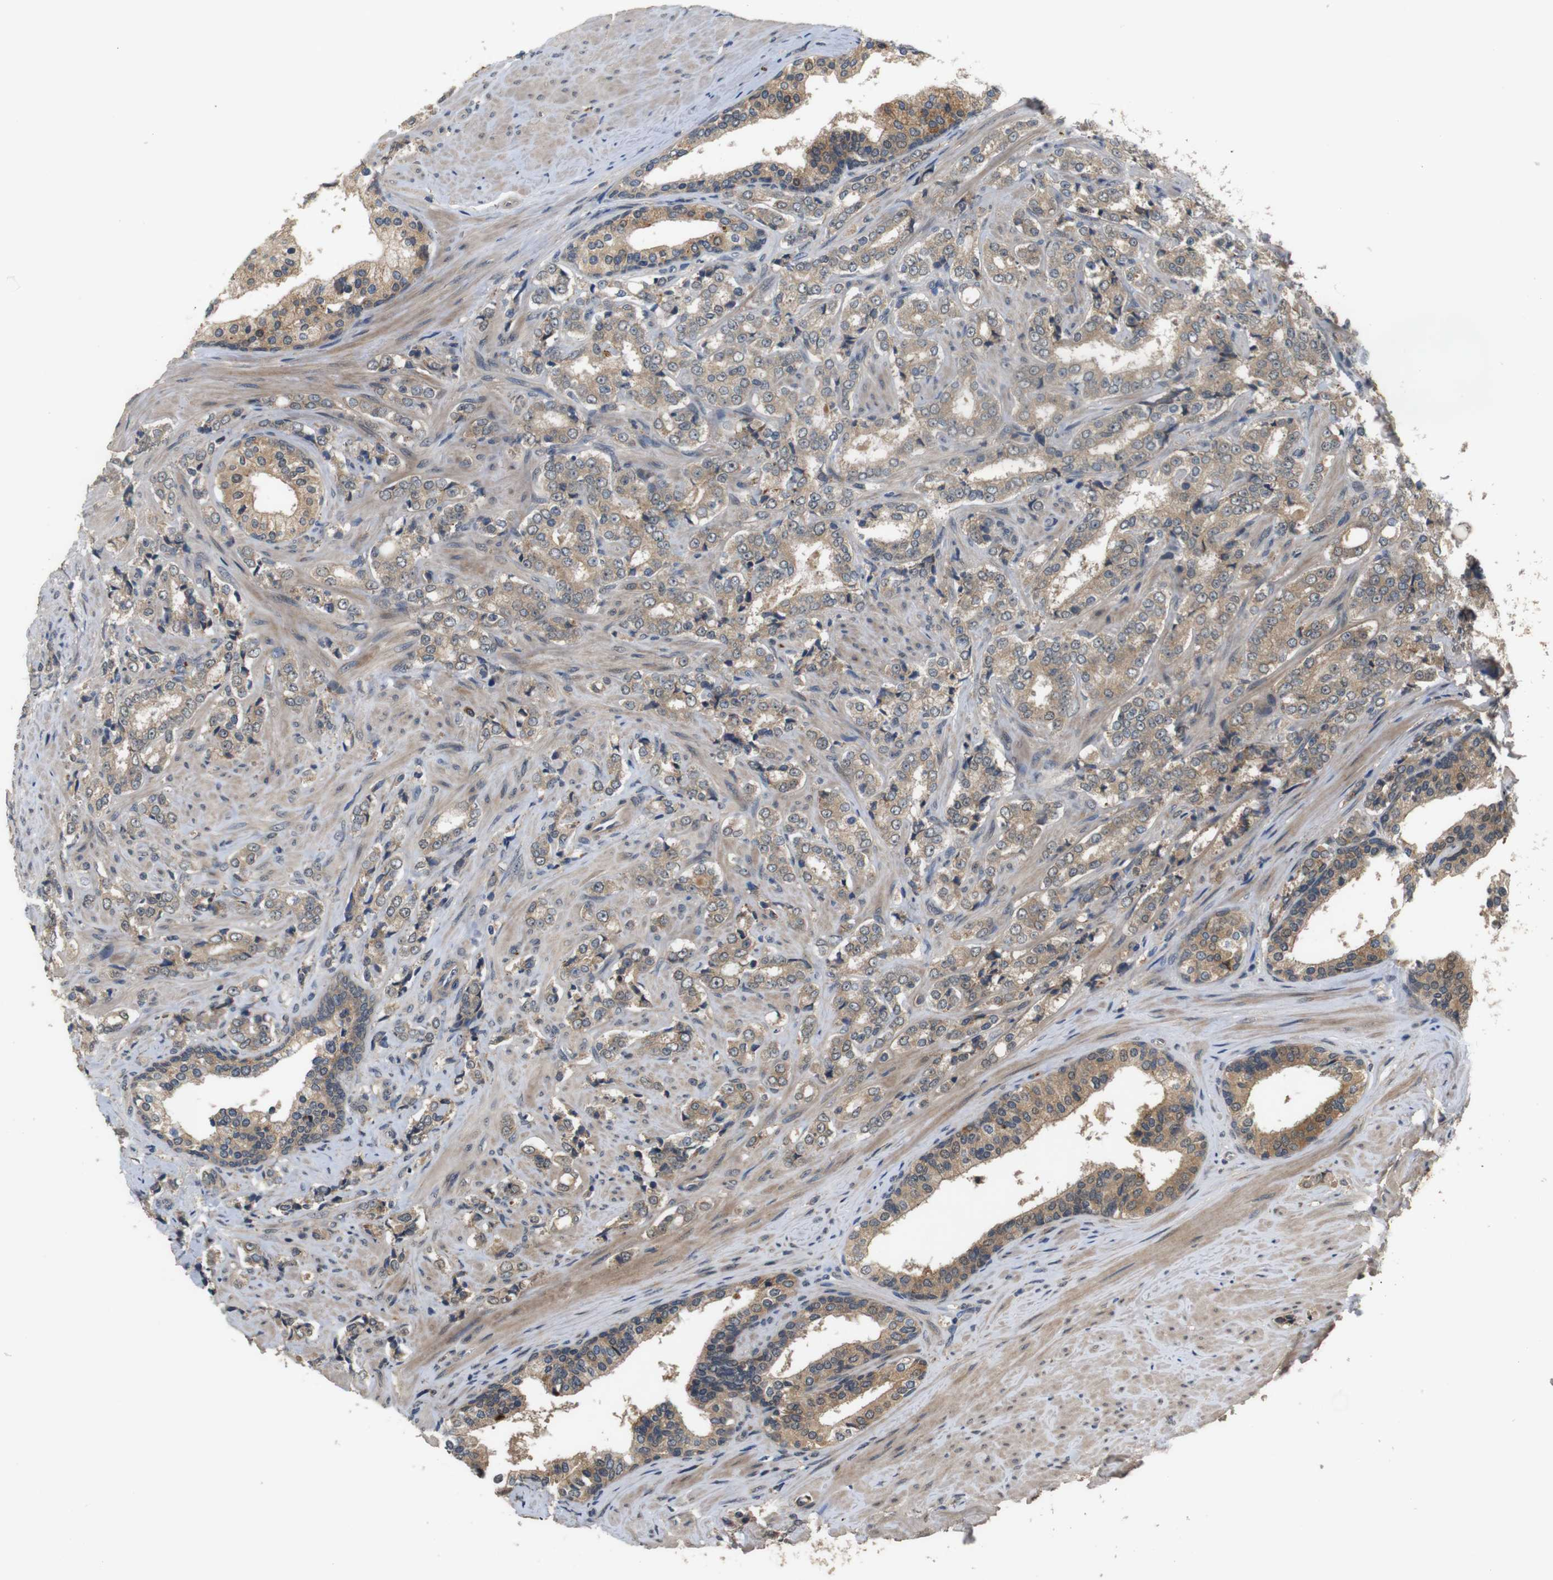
{"staining": {"intensity": "moderate", "quantity": ">75%", "location": "cytoplasmic/membranous"}, "tissue": "prostate cancer", "cell_type": "Tumor cells", "image_type": "cancer", "snomed": [{"axis": "morphology", "description": "Adenocarcinoma, Low grade"}, {"axis": "topography", "description": "Prostate"}], "caption": "Protein analysis of prostate cancer tissue reveals moderate cytoplasmic/membranous expression in about >75% of tumor cells.", "gene": "EPHB2", "patient": {"sex": "male", "age": 60}}